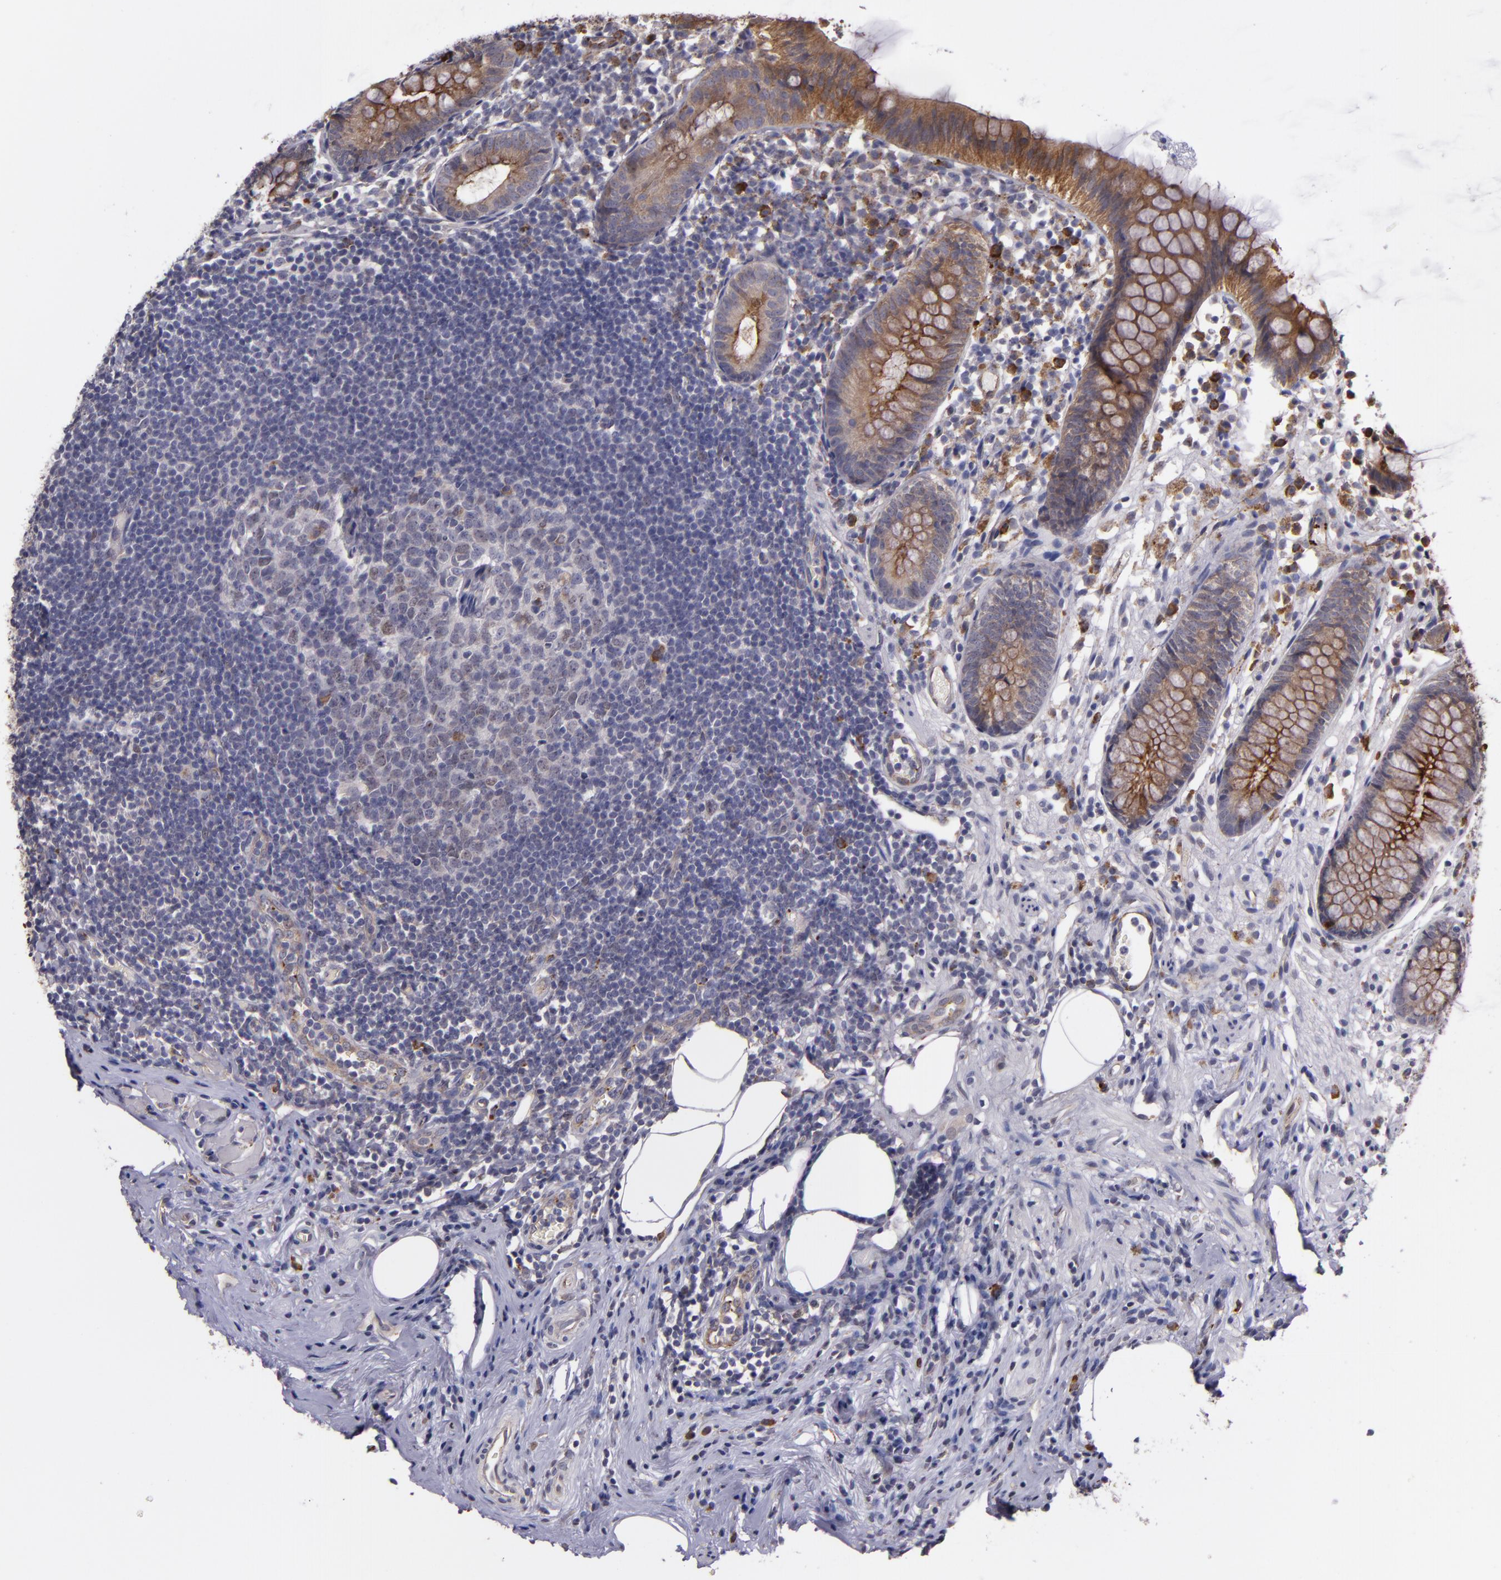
{"staining": {"intensity": "strong", "quantity": "25%-75%", "location": "cytoplasmic/membranous"}, "tissue": "appendix", "cell_type": "Glandular cells", "image_type": "normal", "snomed": [{"axis": "morphology", "description": "Normal tissue, NOS"}, {"axis": "topography", "description": "Appendix"}], "caption": "Immunohistochemistry of unremarkable appendix demonstrates high levels of strong cytoplasmic/membranous positivity in approximately 25%-75% of glandular cells.", "gene": "SYTL4", "patient": {"sex": "male", "age": 38}}